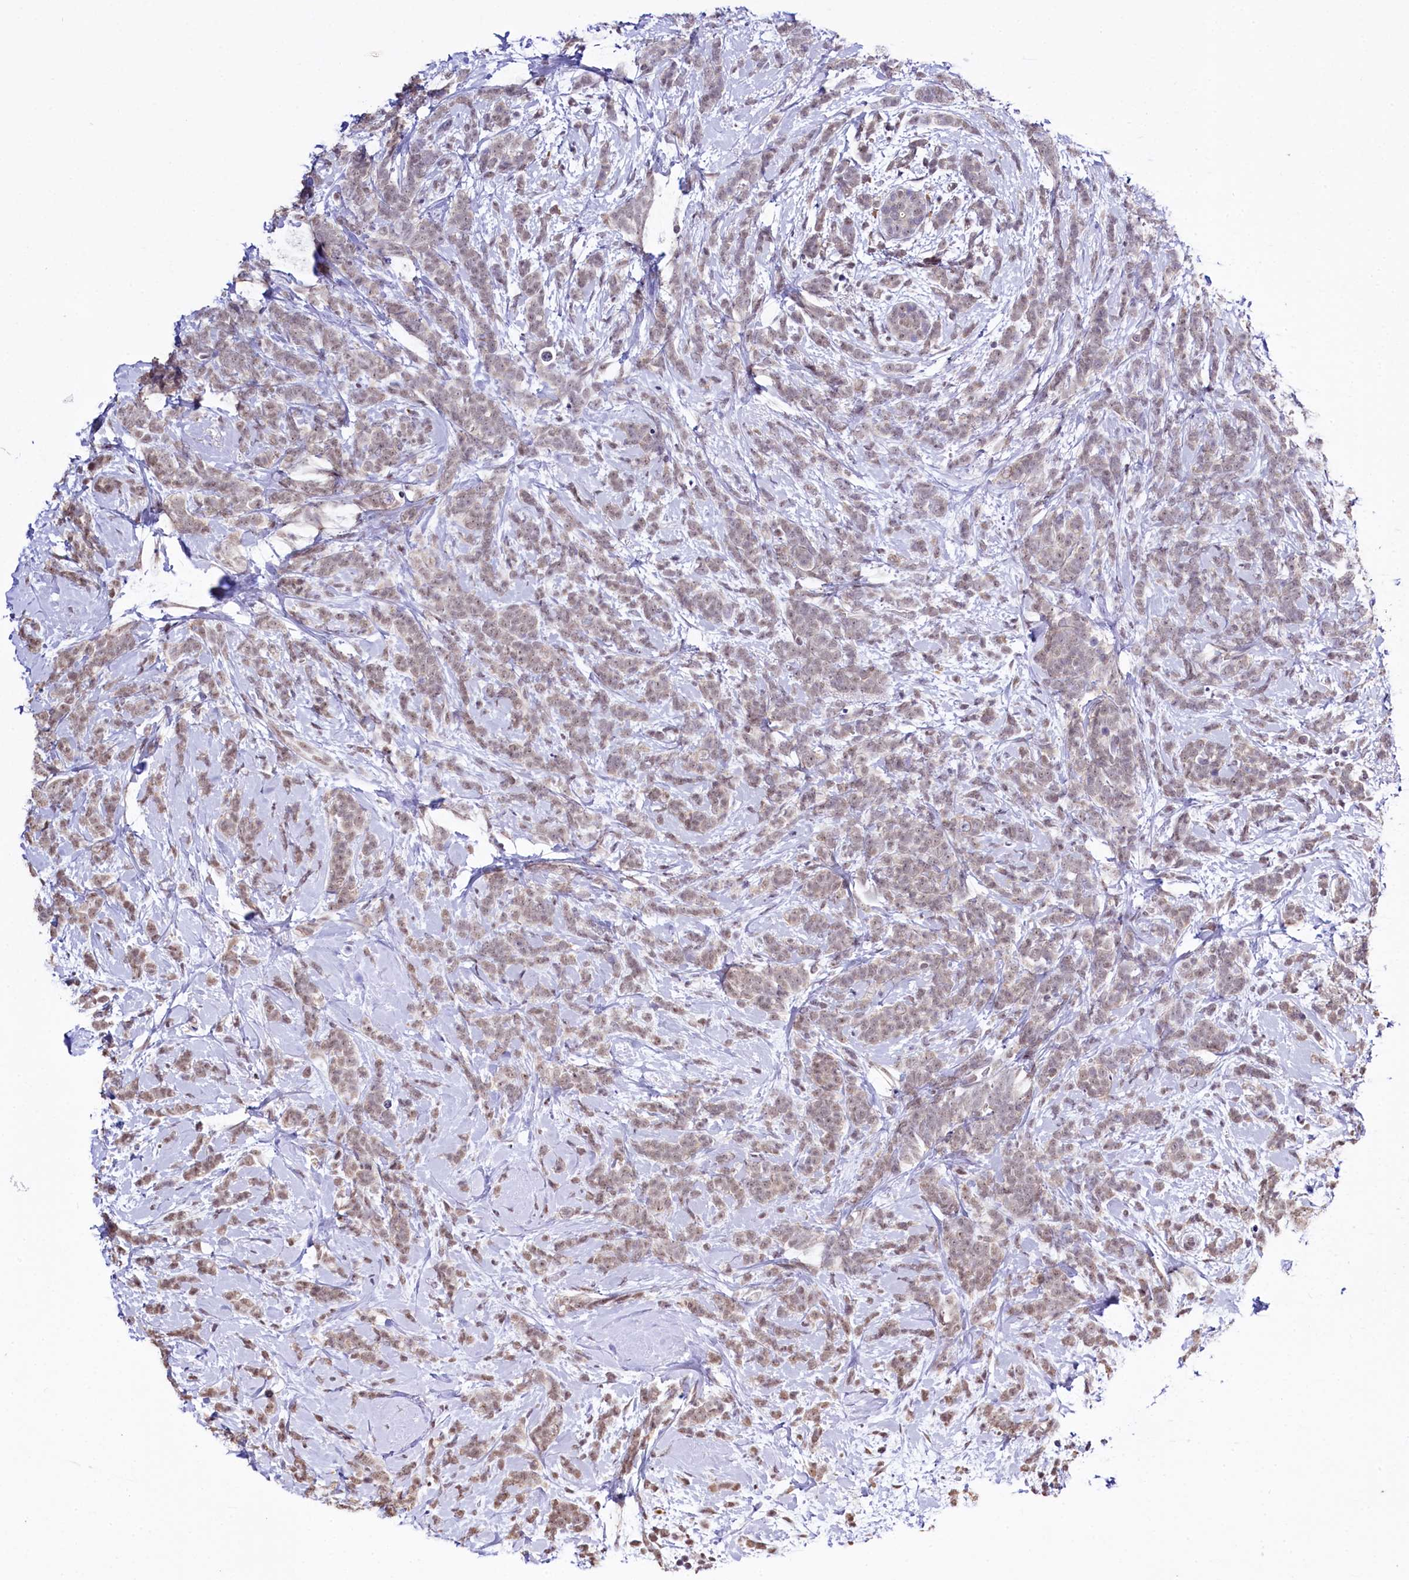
{"staining": {"intensity": "moderate", "quantity": ">75%", "location": "cytoplasmic/membranous,nuclear"}, "tissue": "breast cancer", "cell_type": "Tumor cells", "image_type": "cancer", "snomed": [{"axis": "morphology", "description": "Lobular carcinoma"}, {"axis": "topography", "description": "Breast"}], "caption": "Human breast cancer stained with a protein marker demonstrates moderate staining in tumor cells.", "gene": "SPATS2", "patient": {"sex": "female", "age": 58}}